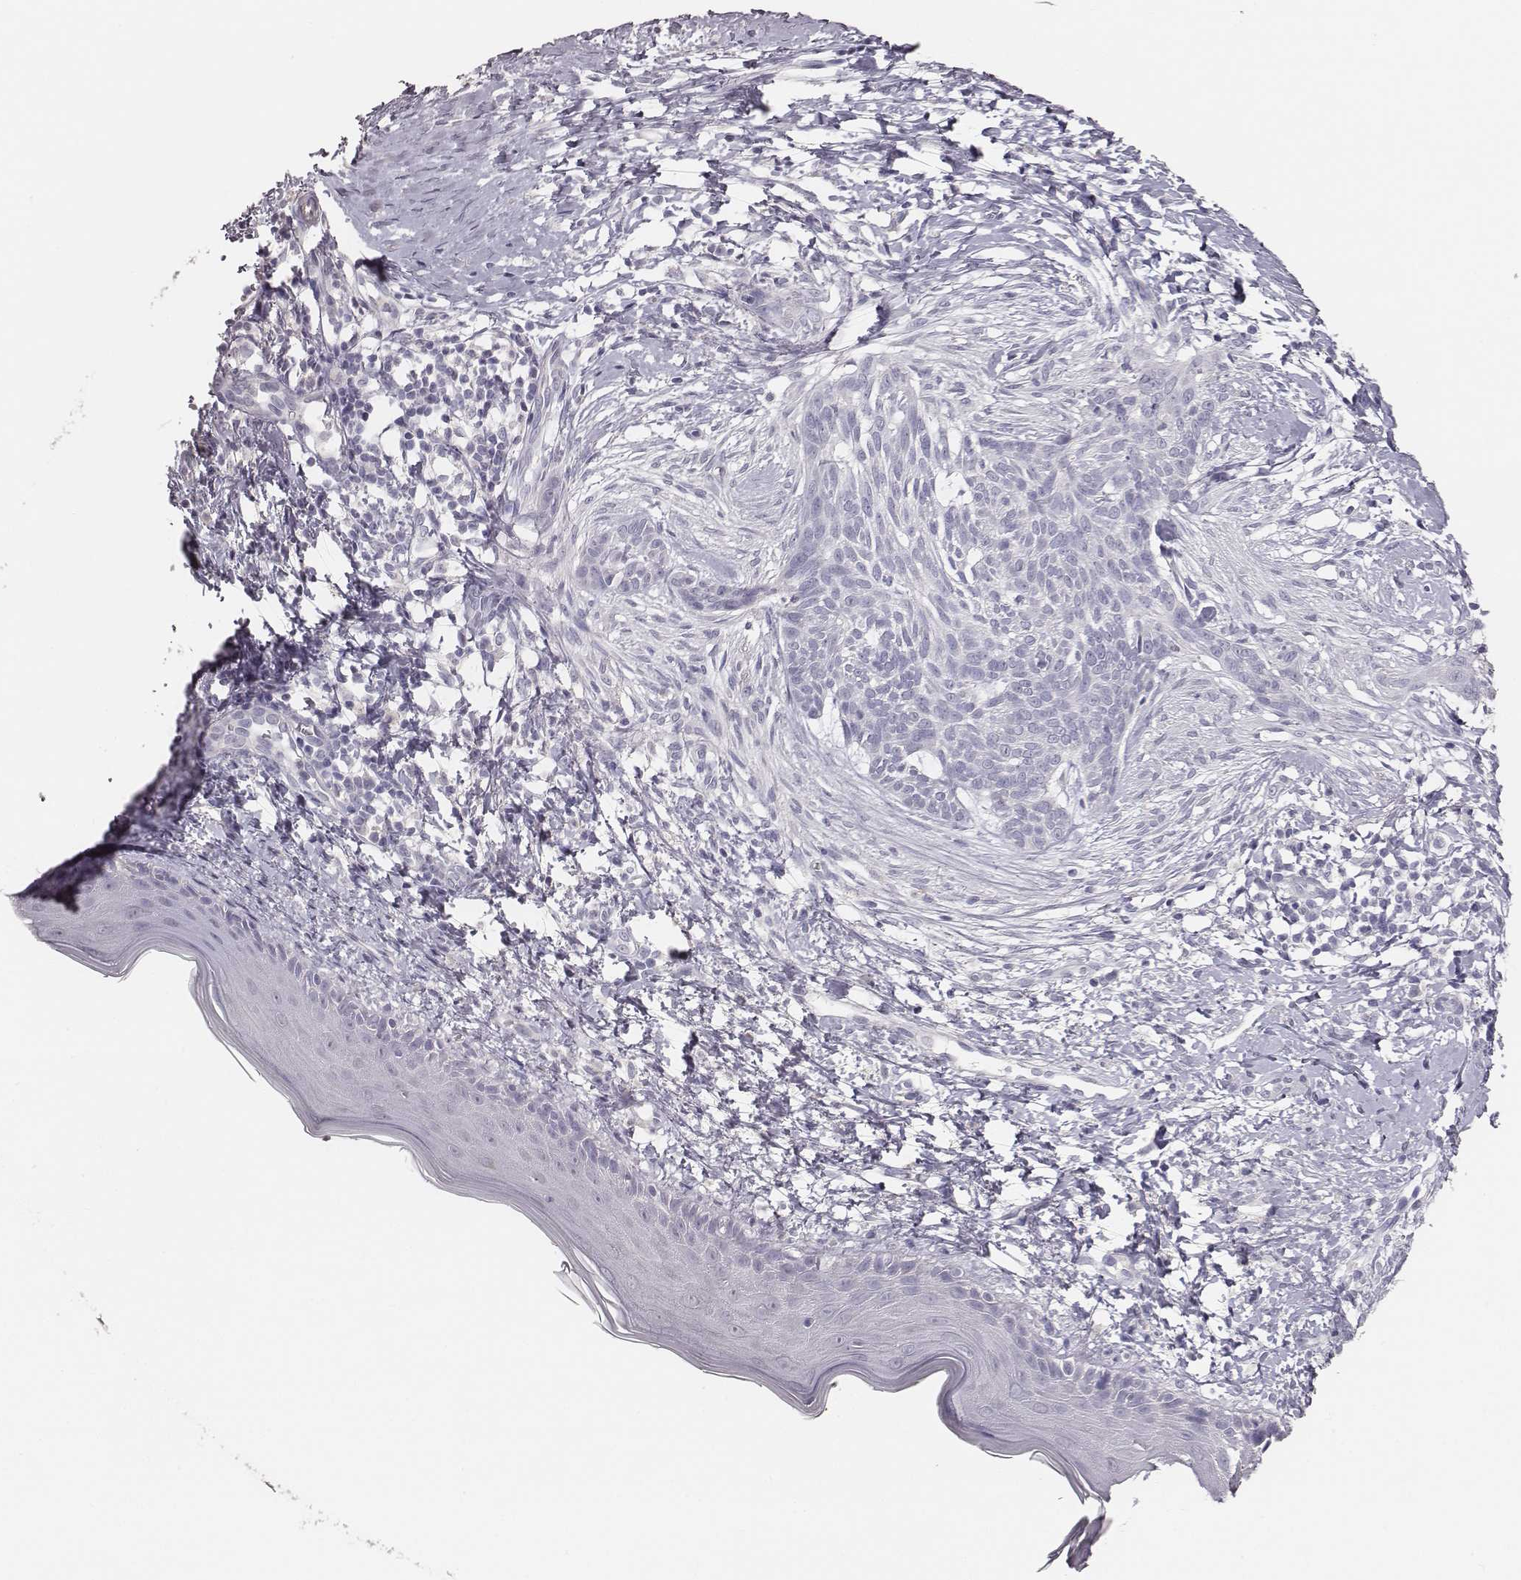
{"staining": {"intensity": "negative", "quantity": "none", "location": "none"}, "tissue": "skin cancer", "cell_type": "Tumor cells", "image_type": "cancer", "snomed": [{"axis": "morphology", "description": "Normal tissue, NOS"}, {"axis": "morphology", "description": "Basal cell carcinoma"}, {"axis": "topography", "description": "Skin"}], "caption": "A high-resolution histopathology image shows immunohistochemistry staining of skin cancer (basal cell carcinoma), which exhibits no significant staining in tumor cells.", "gene": "MYH6", "patient": {"sex": "male", "age": 84}}